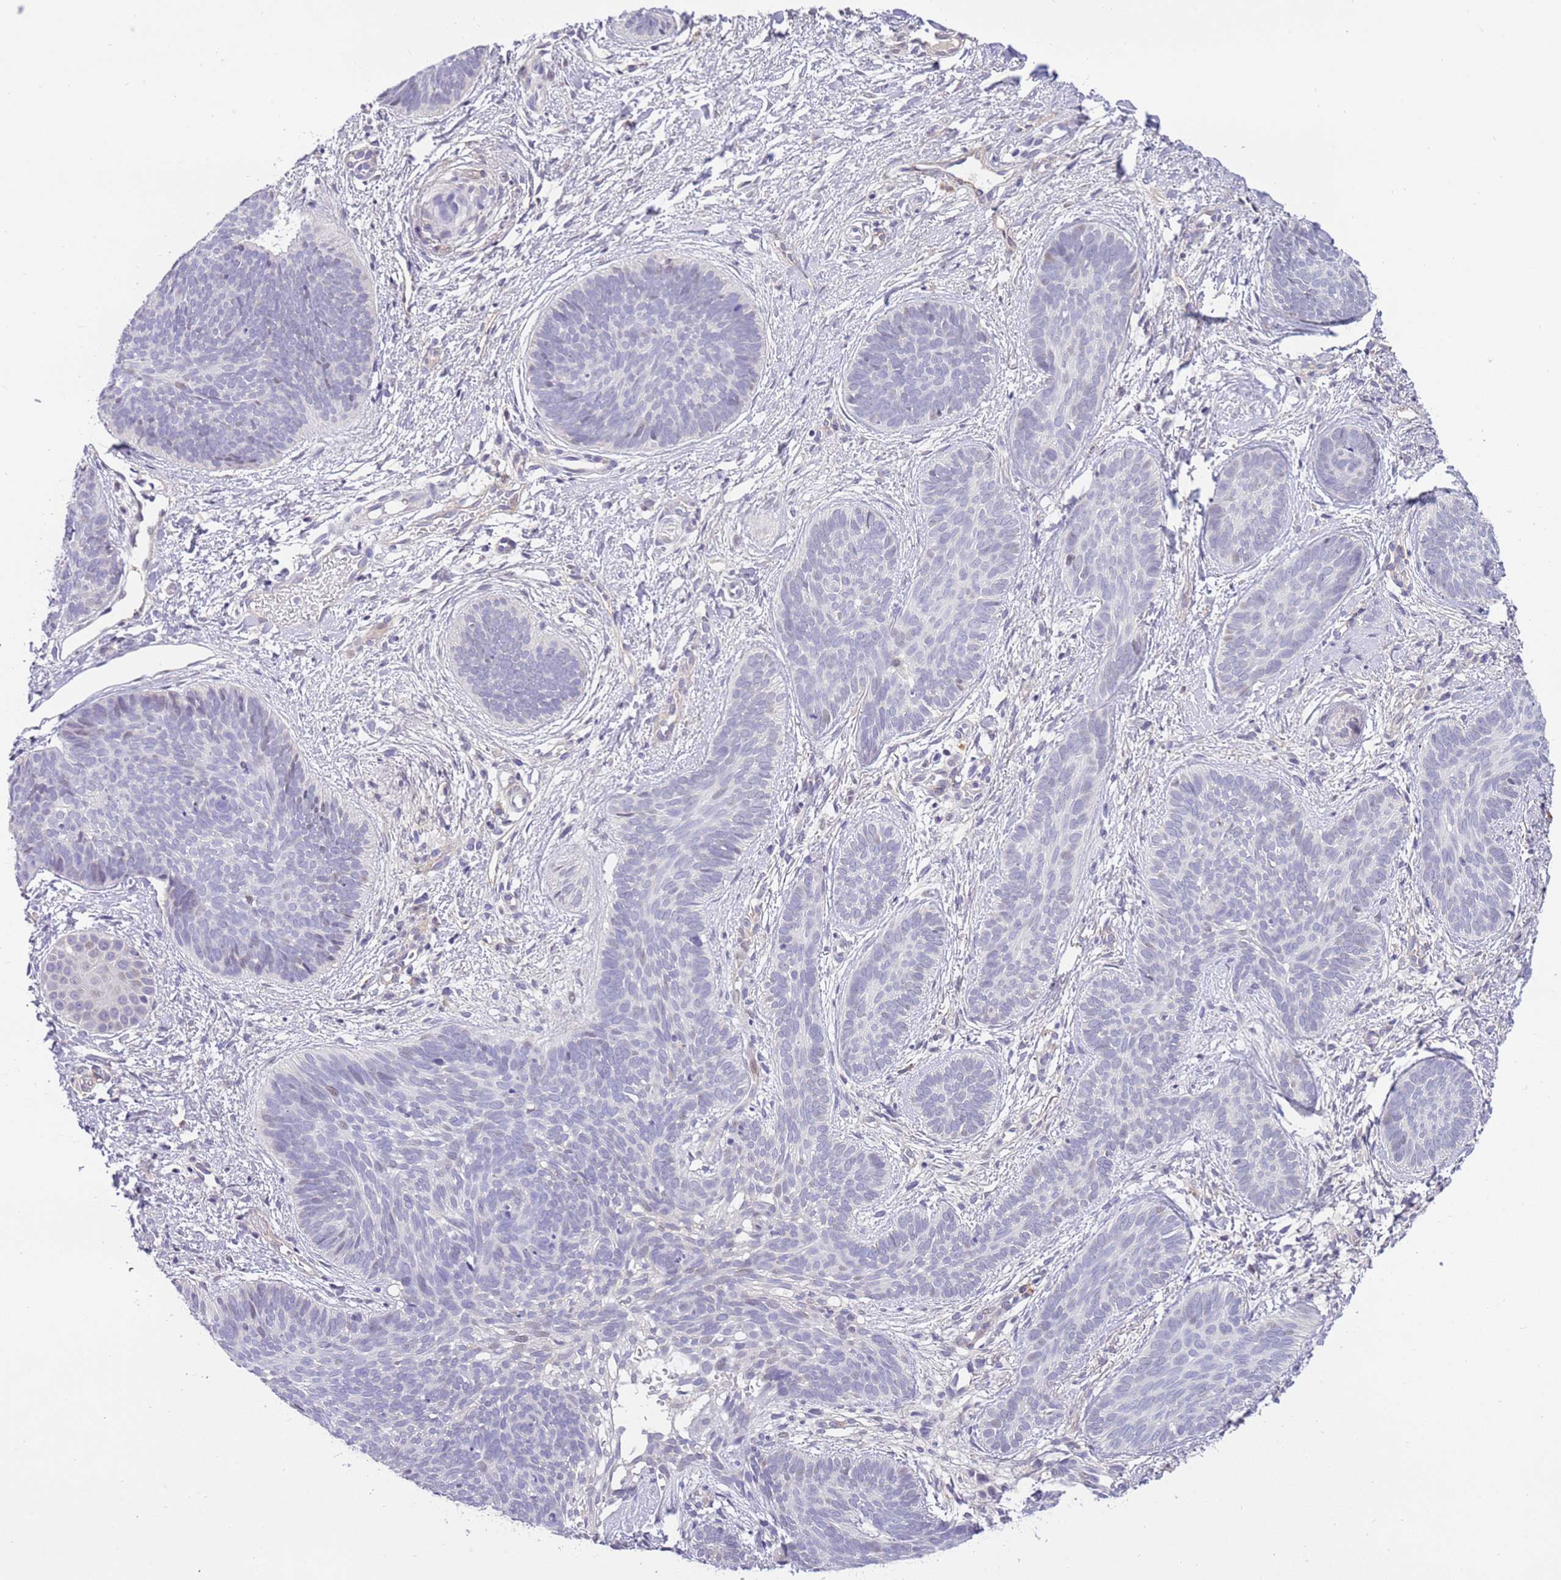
{"staining": {"intensity": "negative", "quantity": "none", "location": "none"}, "tissue": "skin cancer", "cell_type": "Tumor cells", "image_type": "cancer", "snomed": [{"axis": "morphology", "description": "Basal cell carcinoma"}, {"axis": "topography", "description": "Skin"}], "caption": "Immunohistochemistry (IHC) micrograph of neoplastic tissue: human skin cancer (basal cell carcinoma) stained with DAB (3,3'-diaminobenzidine) demonstrates no significant protein staining in tumor cells.", "gene": "MAGEF1", "patient": {"sex": "female", "age": 81}}